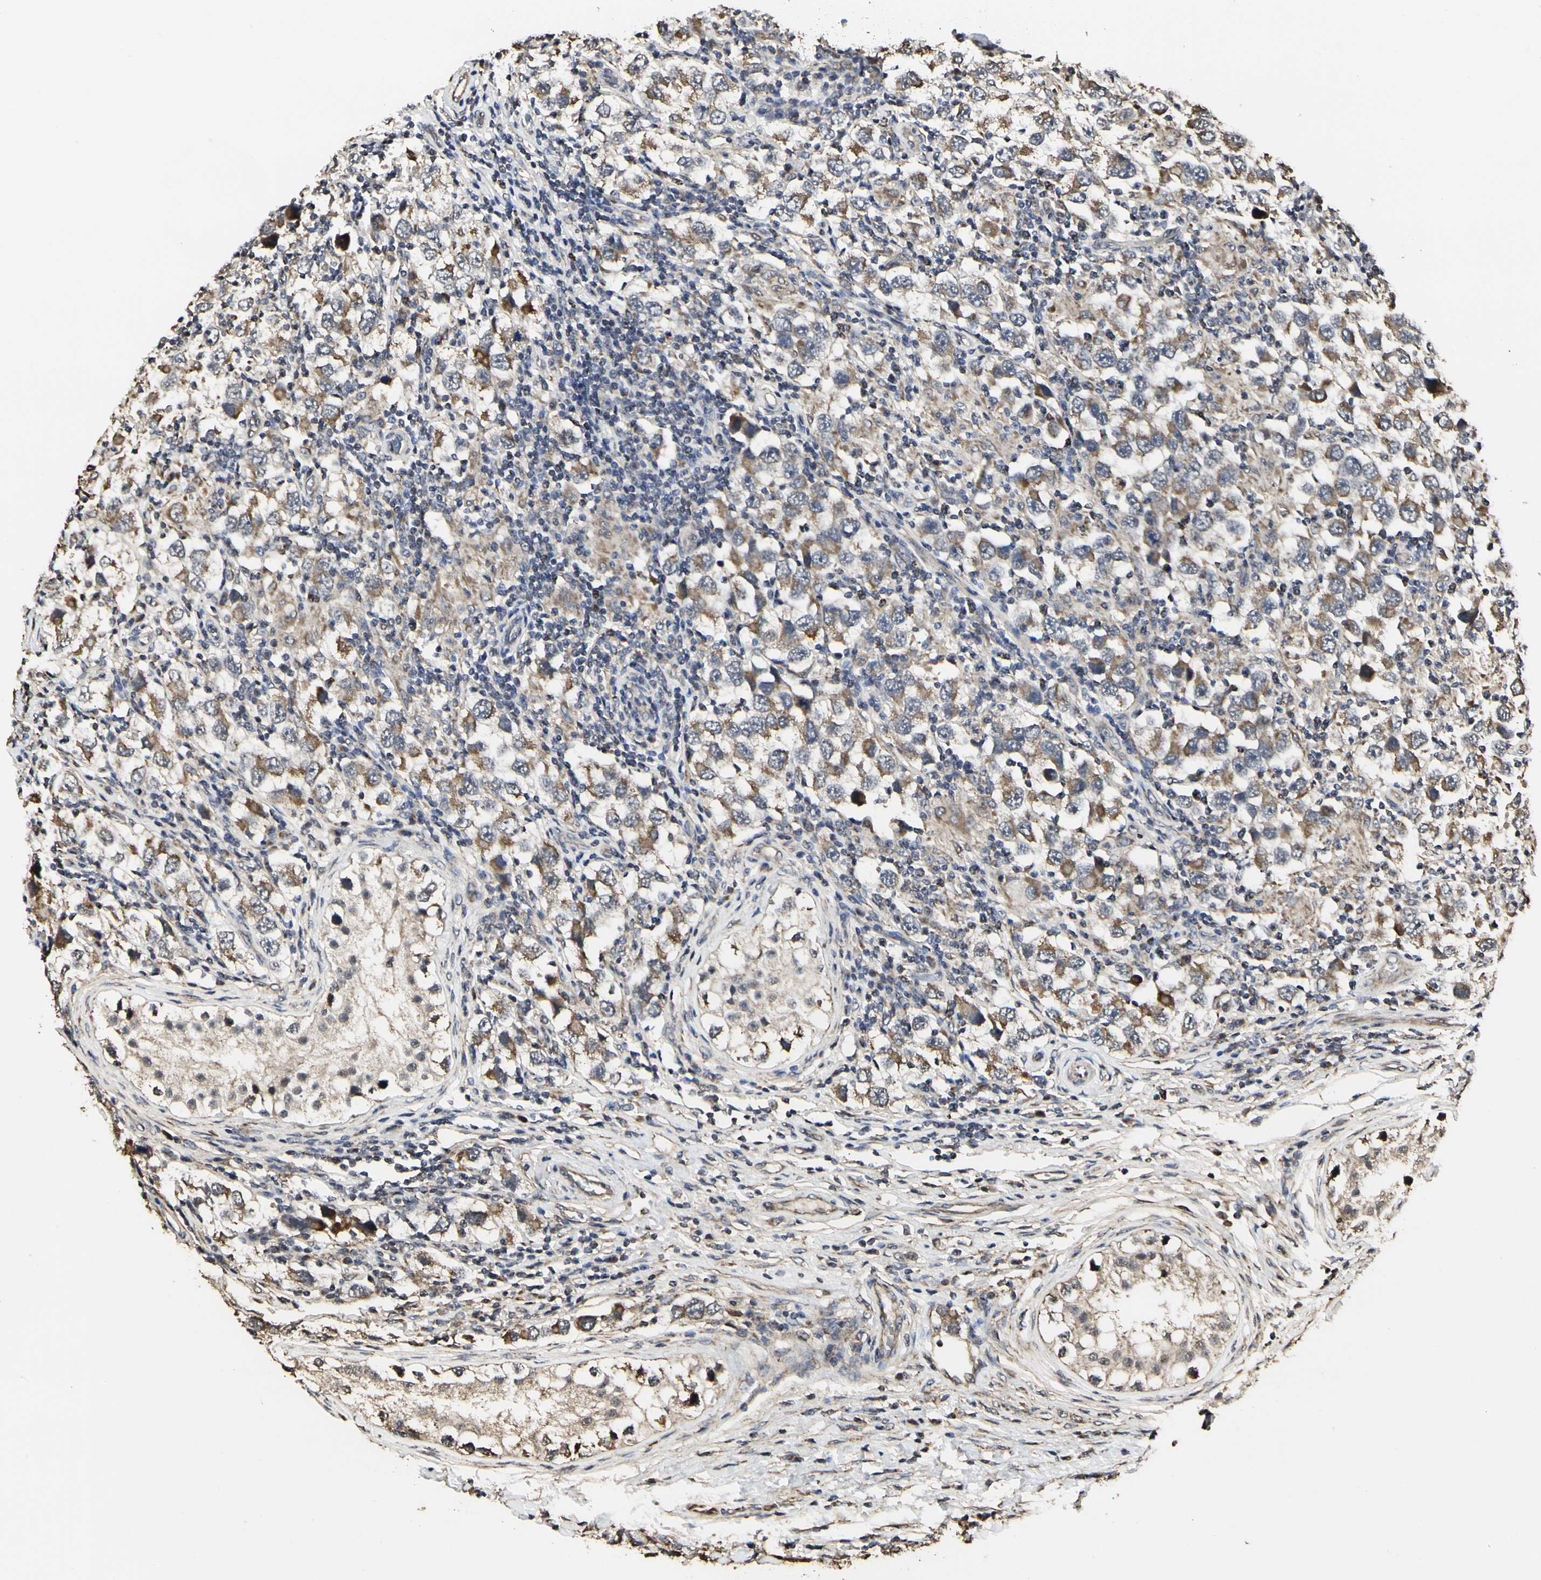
{"staining": {"intensity": "moderate", "quantity": ">75%", "location": "cytoplasmic/membranous"}, "tissue": "testis cancer", "cell_type": "Tumor cells", "image_type": "cancer", "snomed": [{"axis": "morphology", "description": "Carcinoma, Embryonal, NOS"}, {"axis": "topography", "description": "Testis"}], "caption": "DAB (3,3'-diaminobenzidine) immunohistochemical staining of embryonal carcinoma (testis) displays moderate cytoplasmic/membranous protein staining in approximately >75% of tumor cells.", "gene": "TAOK1", "patient": {"sex": "male", "age": 21}}